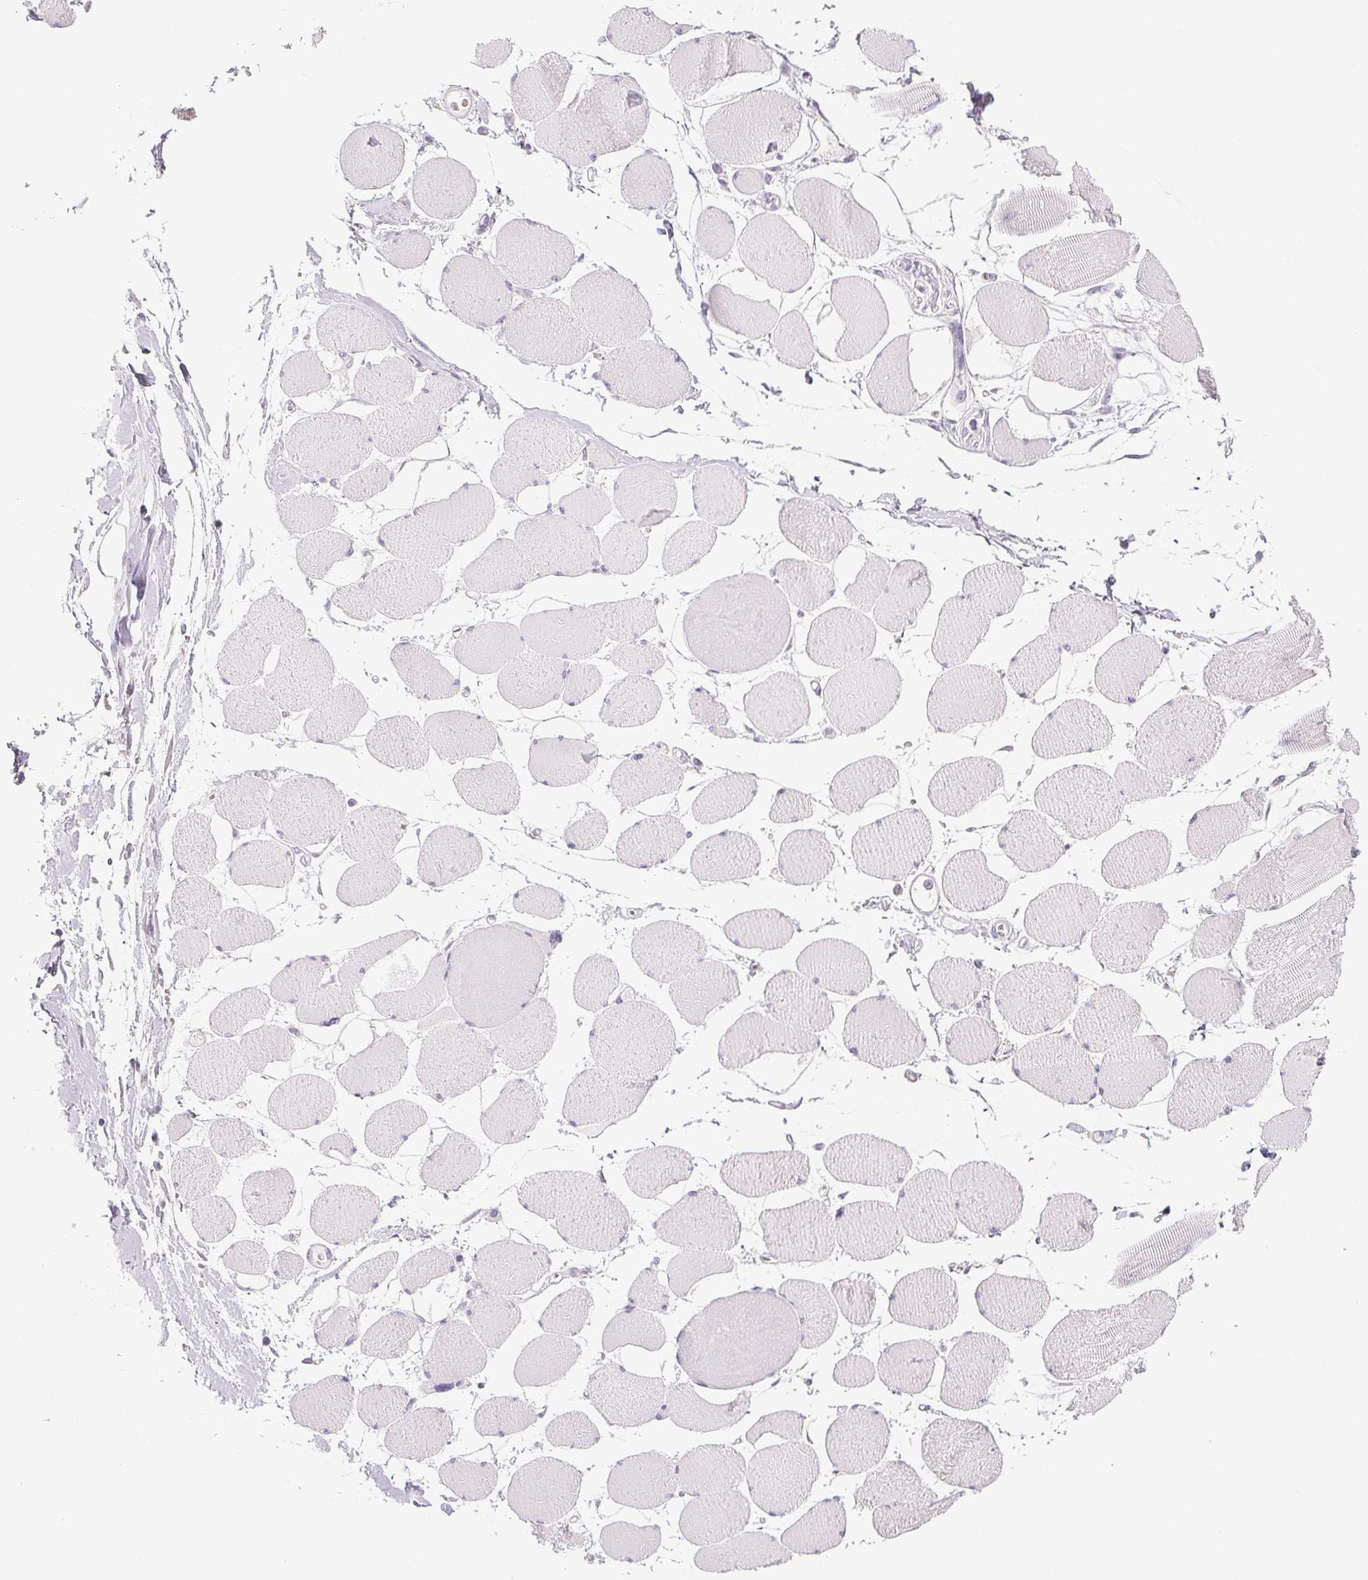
{"staining": {"intensity": "negative", "quantity": "none", "location": "none"}, "tissue": "skeletal muscle", "cell_type": "Myocytes", "image_type": "normal", "snomed": [{"axis": "morphology", "description": "Normal tissue, NOS"}, {"axis": "topography", "description": "Skeletal muscle"}], "caption": "Myocytes show no significant staining in unremarkable skeletal muscle. (DAB immunohistochemistry (IHC), high magnification).", "gene": "COL7A1", "patient": {"sex": "female", "age": 75}}